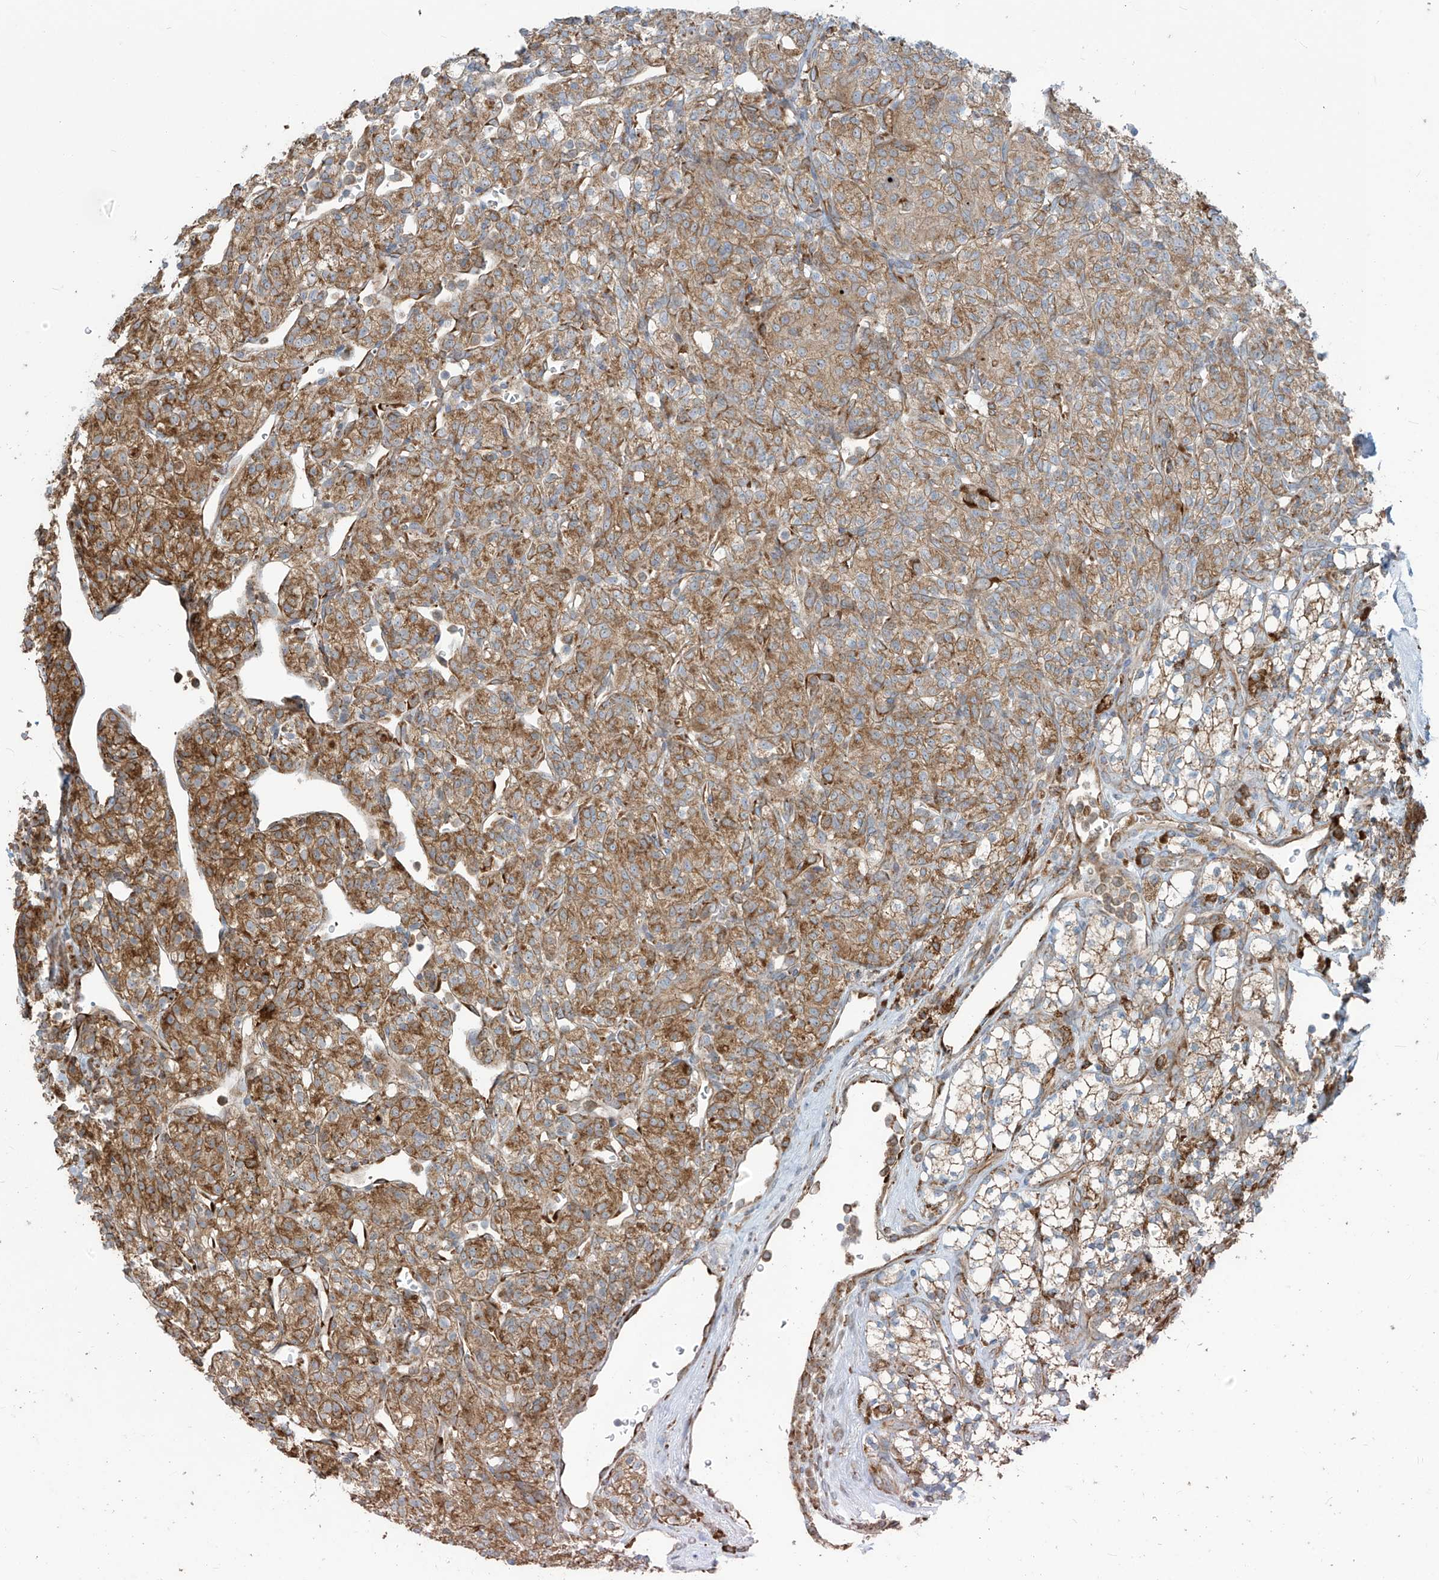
{"staining": {"intensity": "moderate", "quantity": ">75%", "location": "cytoplasmic/membranous"}, "tissue": "renal cancer", "cell_type": "Tumor cells", "image_type": "cancer", "snomed": [{"axis": "morphology", "description": "Adenocarcinoma, NOS"}, {"axis": "topography", "description": "Kidney"}], "caption": "IHC (DAB) staining of human renal adenocarcinoma demonstrates moderate cytoplasmic/membranous protein staining in about >75% of tumor cells. The protein of interest is shown in brown color, while the nuclei are stained blue.", "gene": "KATNIP", "patient": {"sex": "male", "age": 77}}